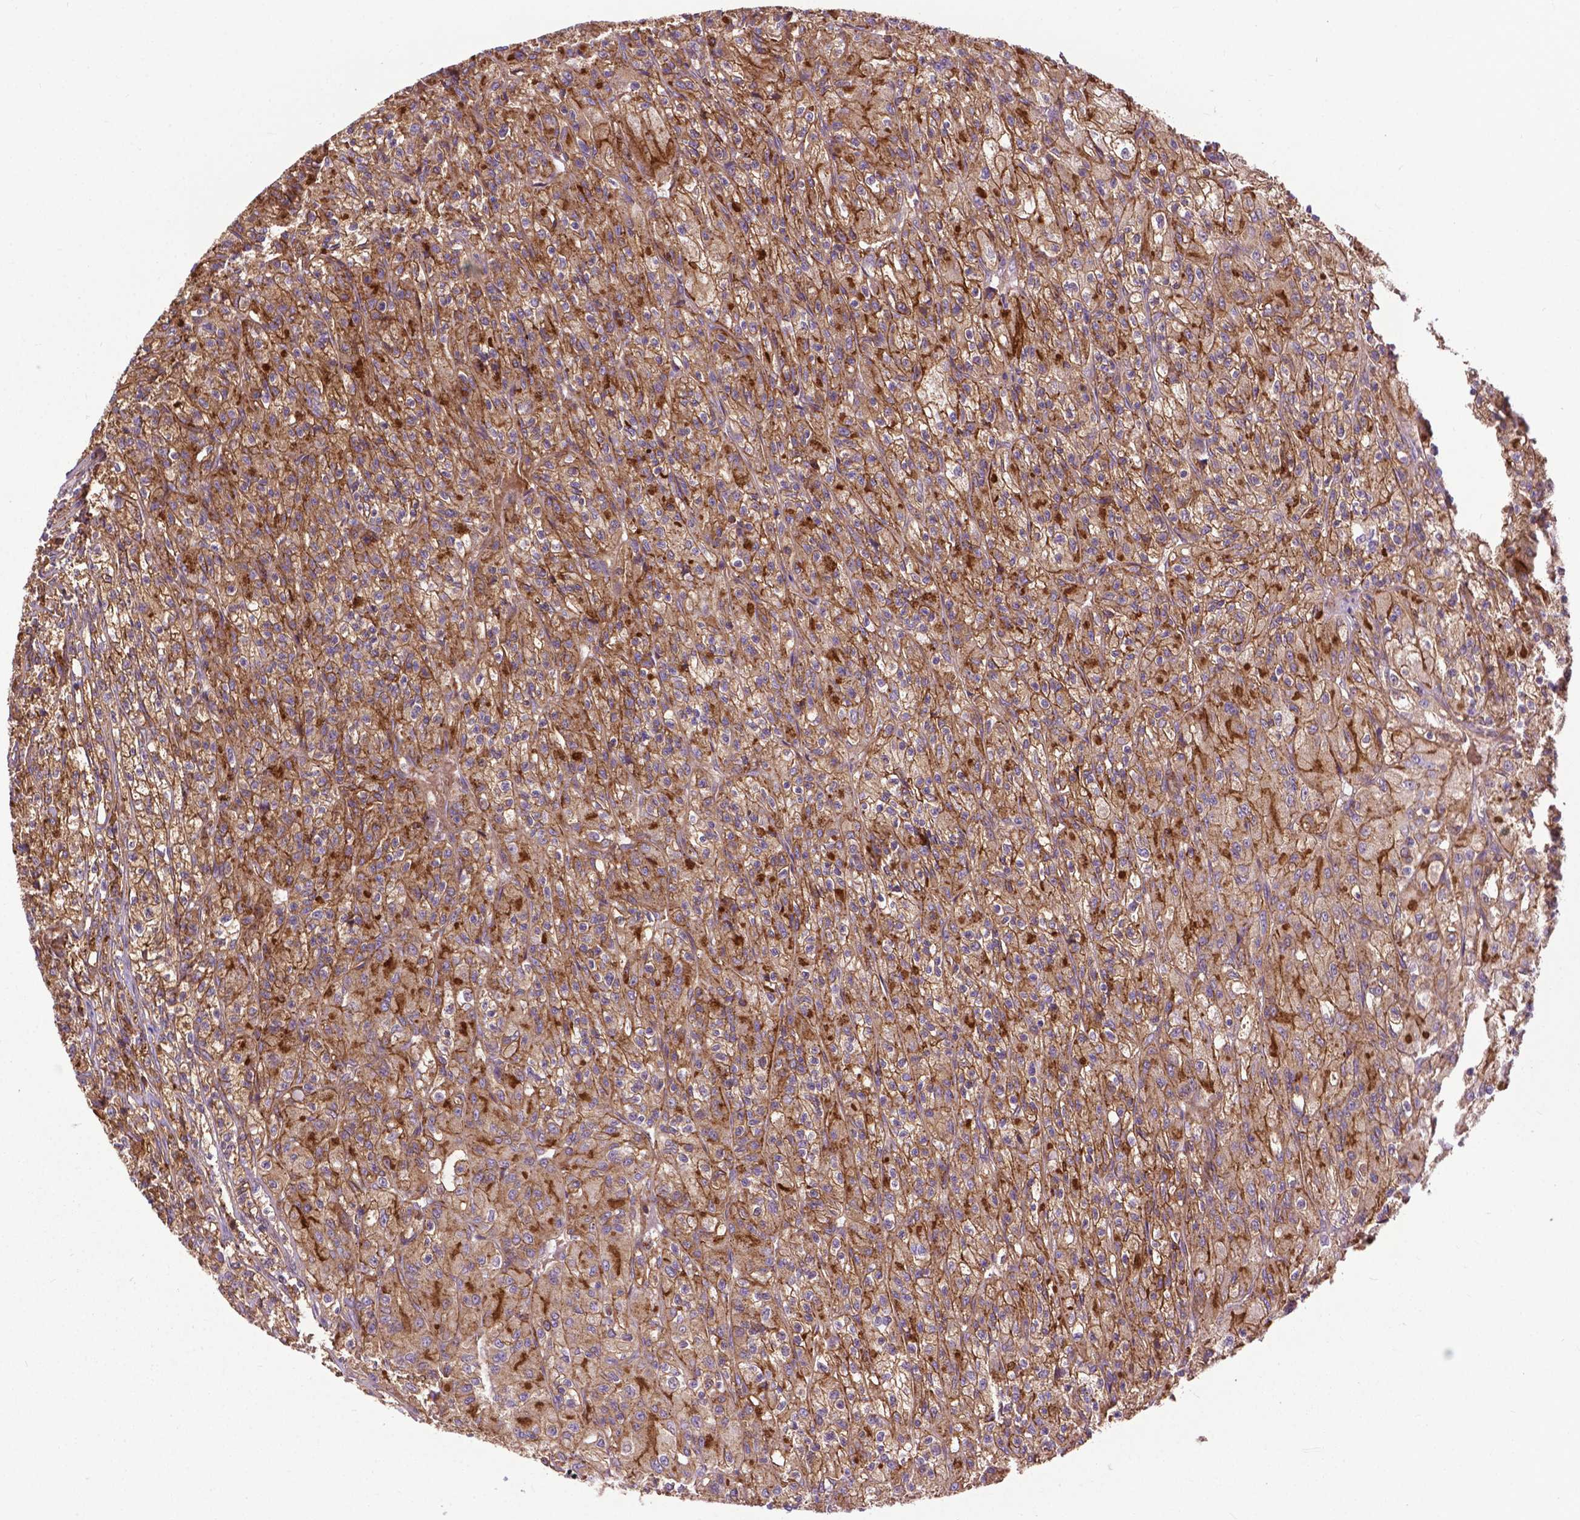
{"staining": {"intensity": "moderate", "quantity": ">75%", "location": "cytoplasmic/membranous"}, "tissue": "renal cancer", "cell_type": "Tumor cells", "image_type": "cancer", "snomed": [{"axis": "morphology", "description": "Adenocarcinoma, NOS"}, {"axis": "topography", "description": "Kidney"}], "caption": "Renal adenocarcinoma tissue reveals moderate cytoplasmic/membranous expression in about >75% of tumor cells", "gene": "CHMP4A", "patient": {"sex": "female", "age": 70}}